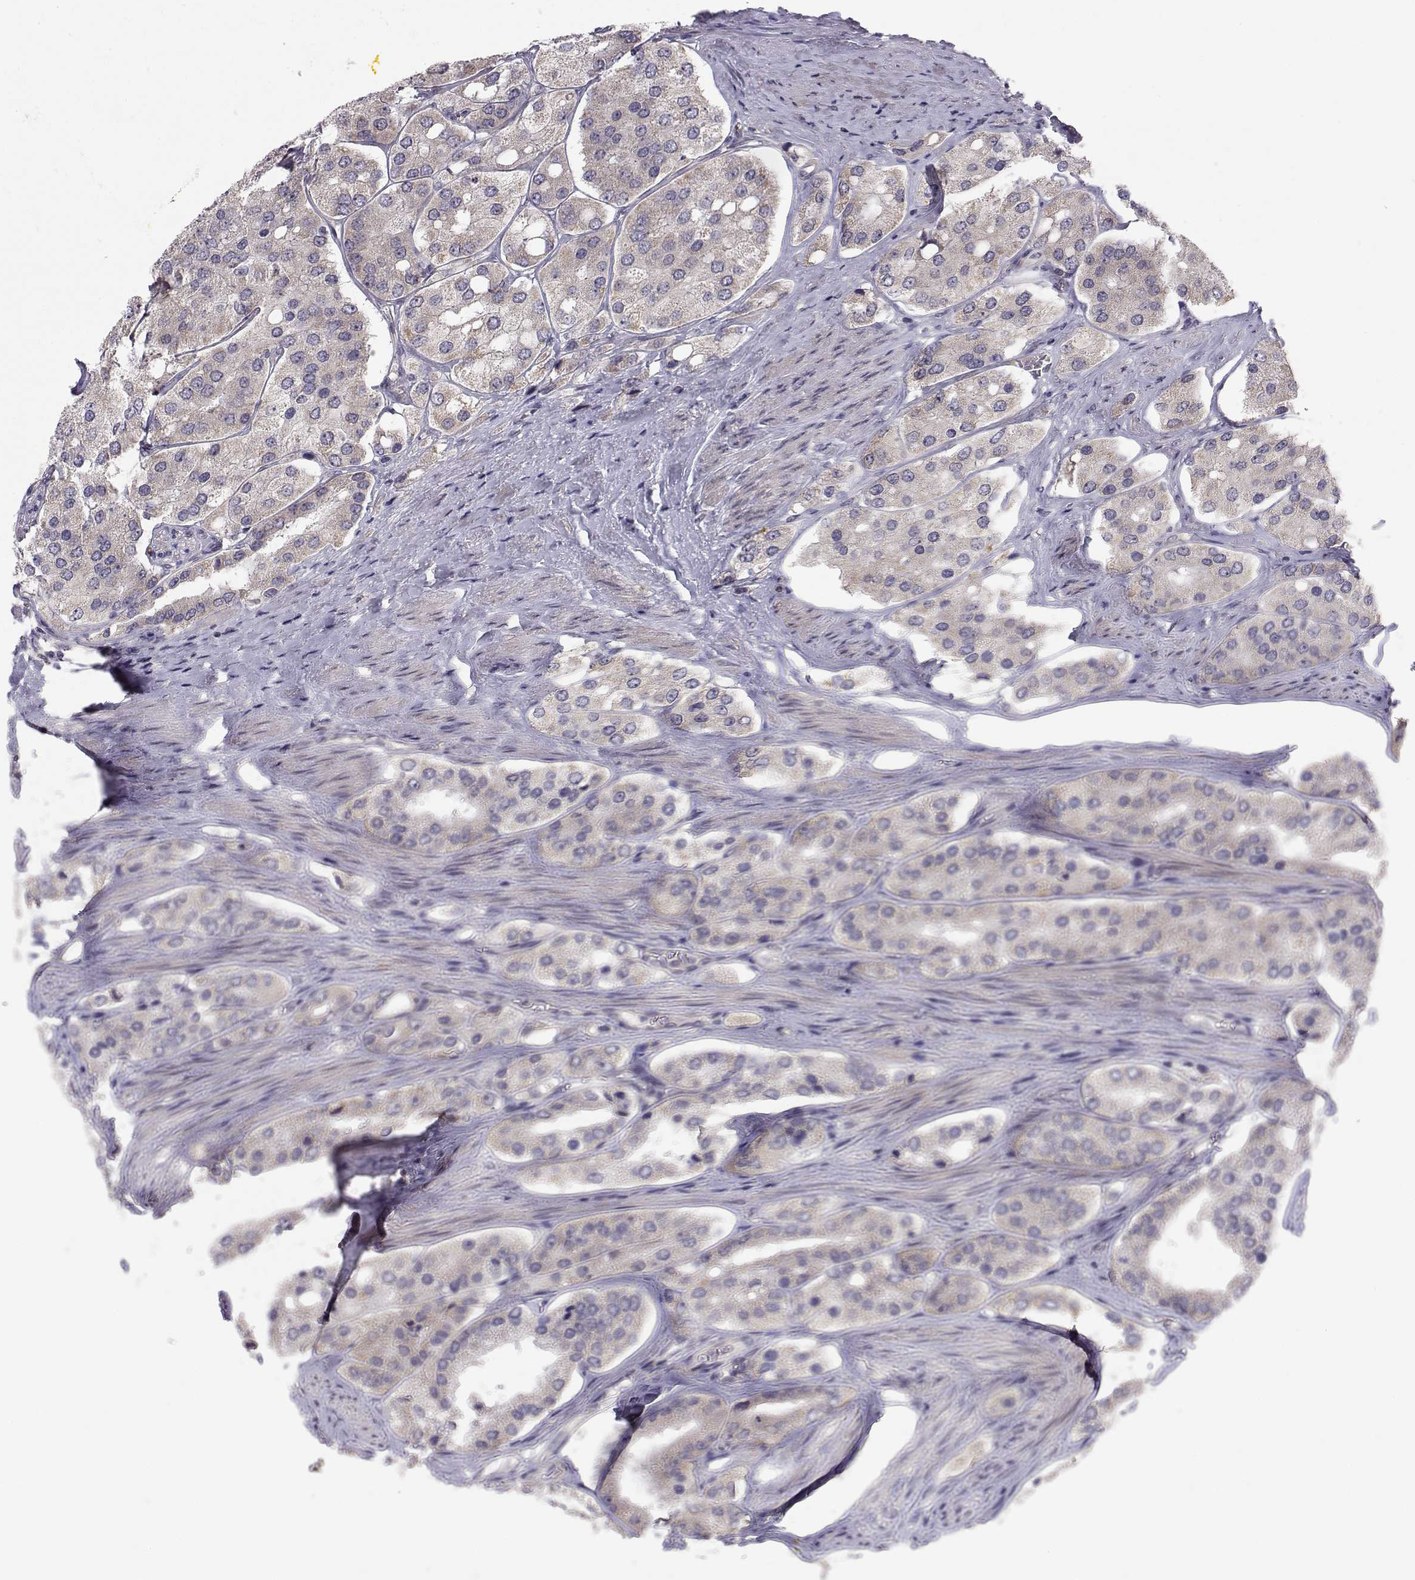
{"staining": {"intensity": "weak", "quantity": ">75%", "location": "cytoplasmic/membranous"}, "tissue": "prostate cancer", "cell_type": "Tumor cells", "image_type": "cancer", "snomed": [{"axis": "morphology", "description": "Adenocarcinoma, Low grade"}, {"axis": "topography", "description": "Prostate"}], "caption": "This micrograph reveals immunohistochemistry (IHC) staining of human adenocarcinoma (low-grade) (prostate), with low weak cytoplasmic/membranous positivity in approximately >75% of tumor cells.", "gene": "PEX5L", "patient": {"sex": "male", "age": 69}}